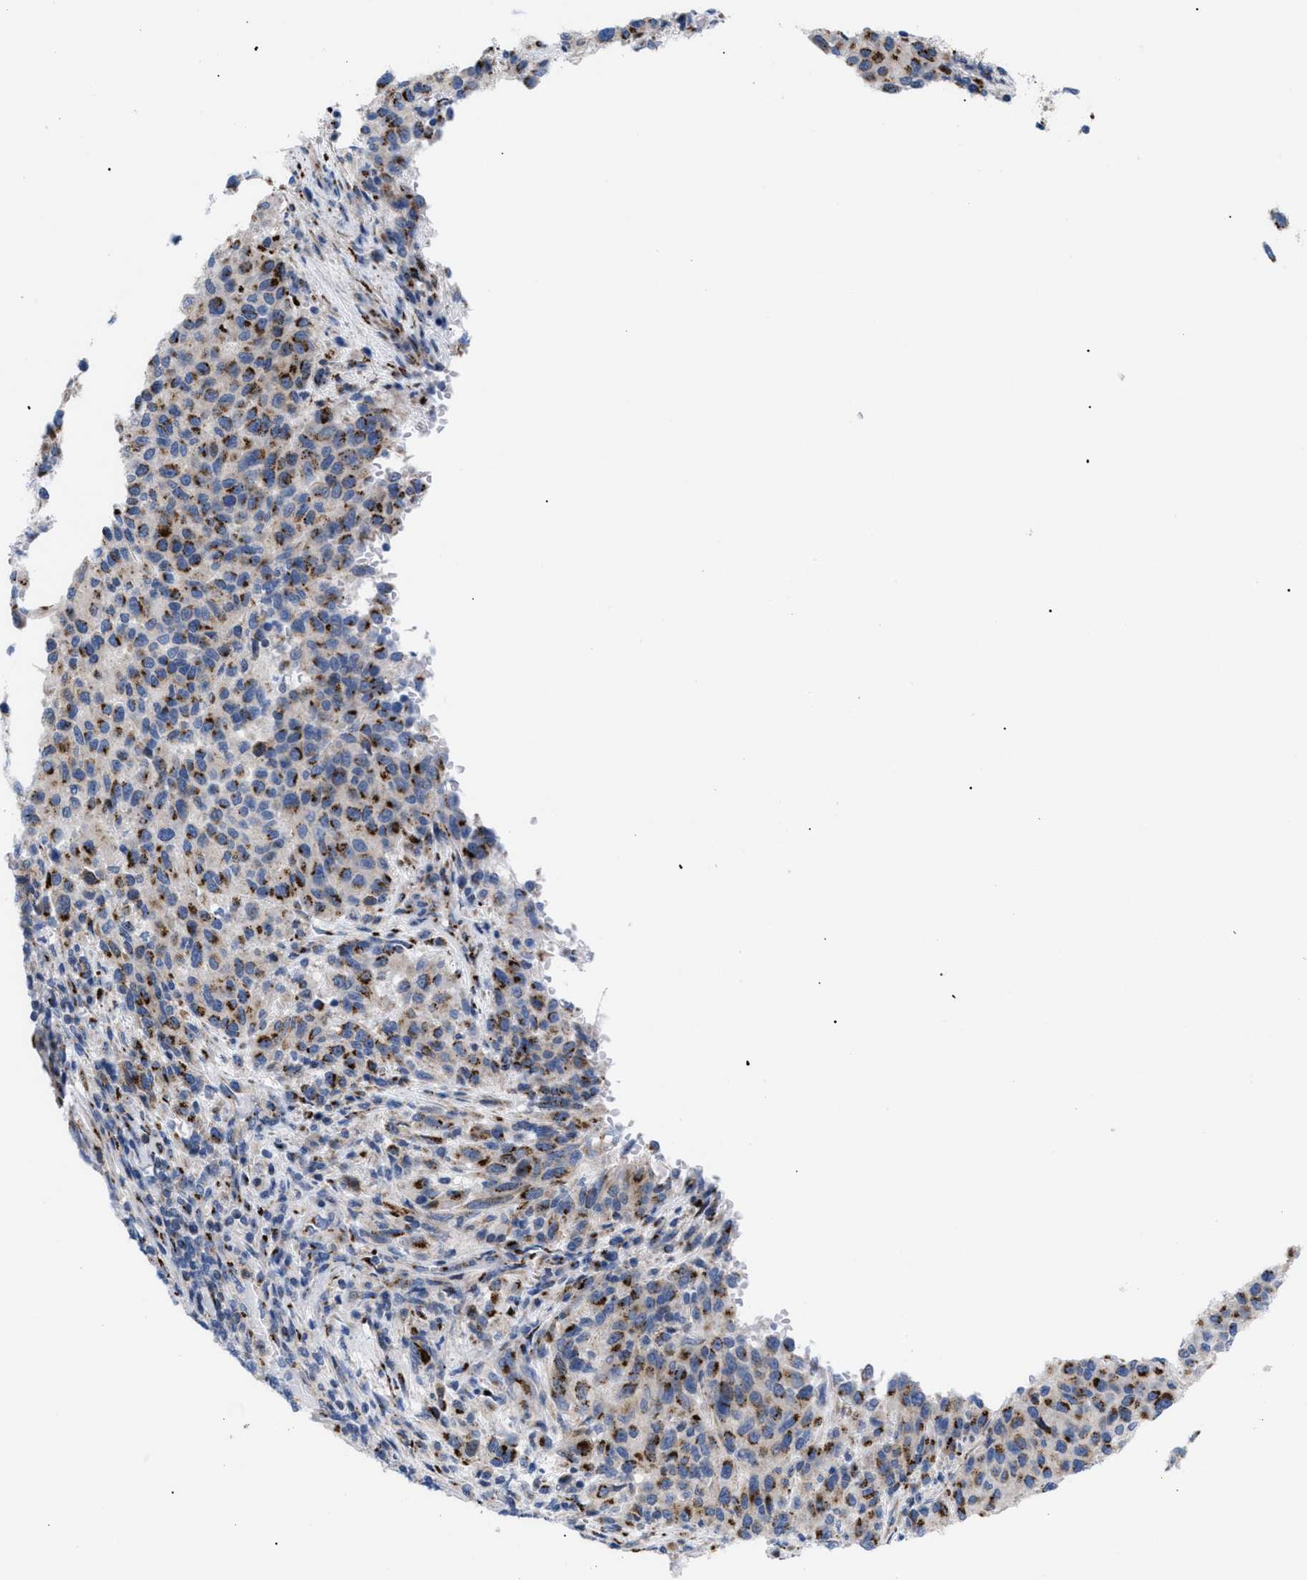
{"staining": {"intensity": "moderate", "quantity": ">75%", "location": "cytoplasmic/membranous"}, "tissue": "melanoma", "cell_type": "Tumor cells", "image_type": "cancer", "snomed": [{"axis": "morphology", "description": "Malignant melanoma, Metastatic site"}, {"axis": "topography", "description": "Lymph node"}], "caption": "Melanoma was stained to show a protein in brown. There is medium levels of moderate cytoplasmic/membranous expression in approximately >75% of tumor cells.", "gene": "TMEM17", "patient": {"sex": "male", "age": 61}}